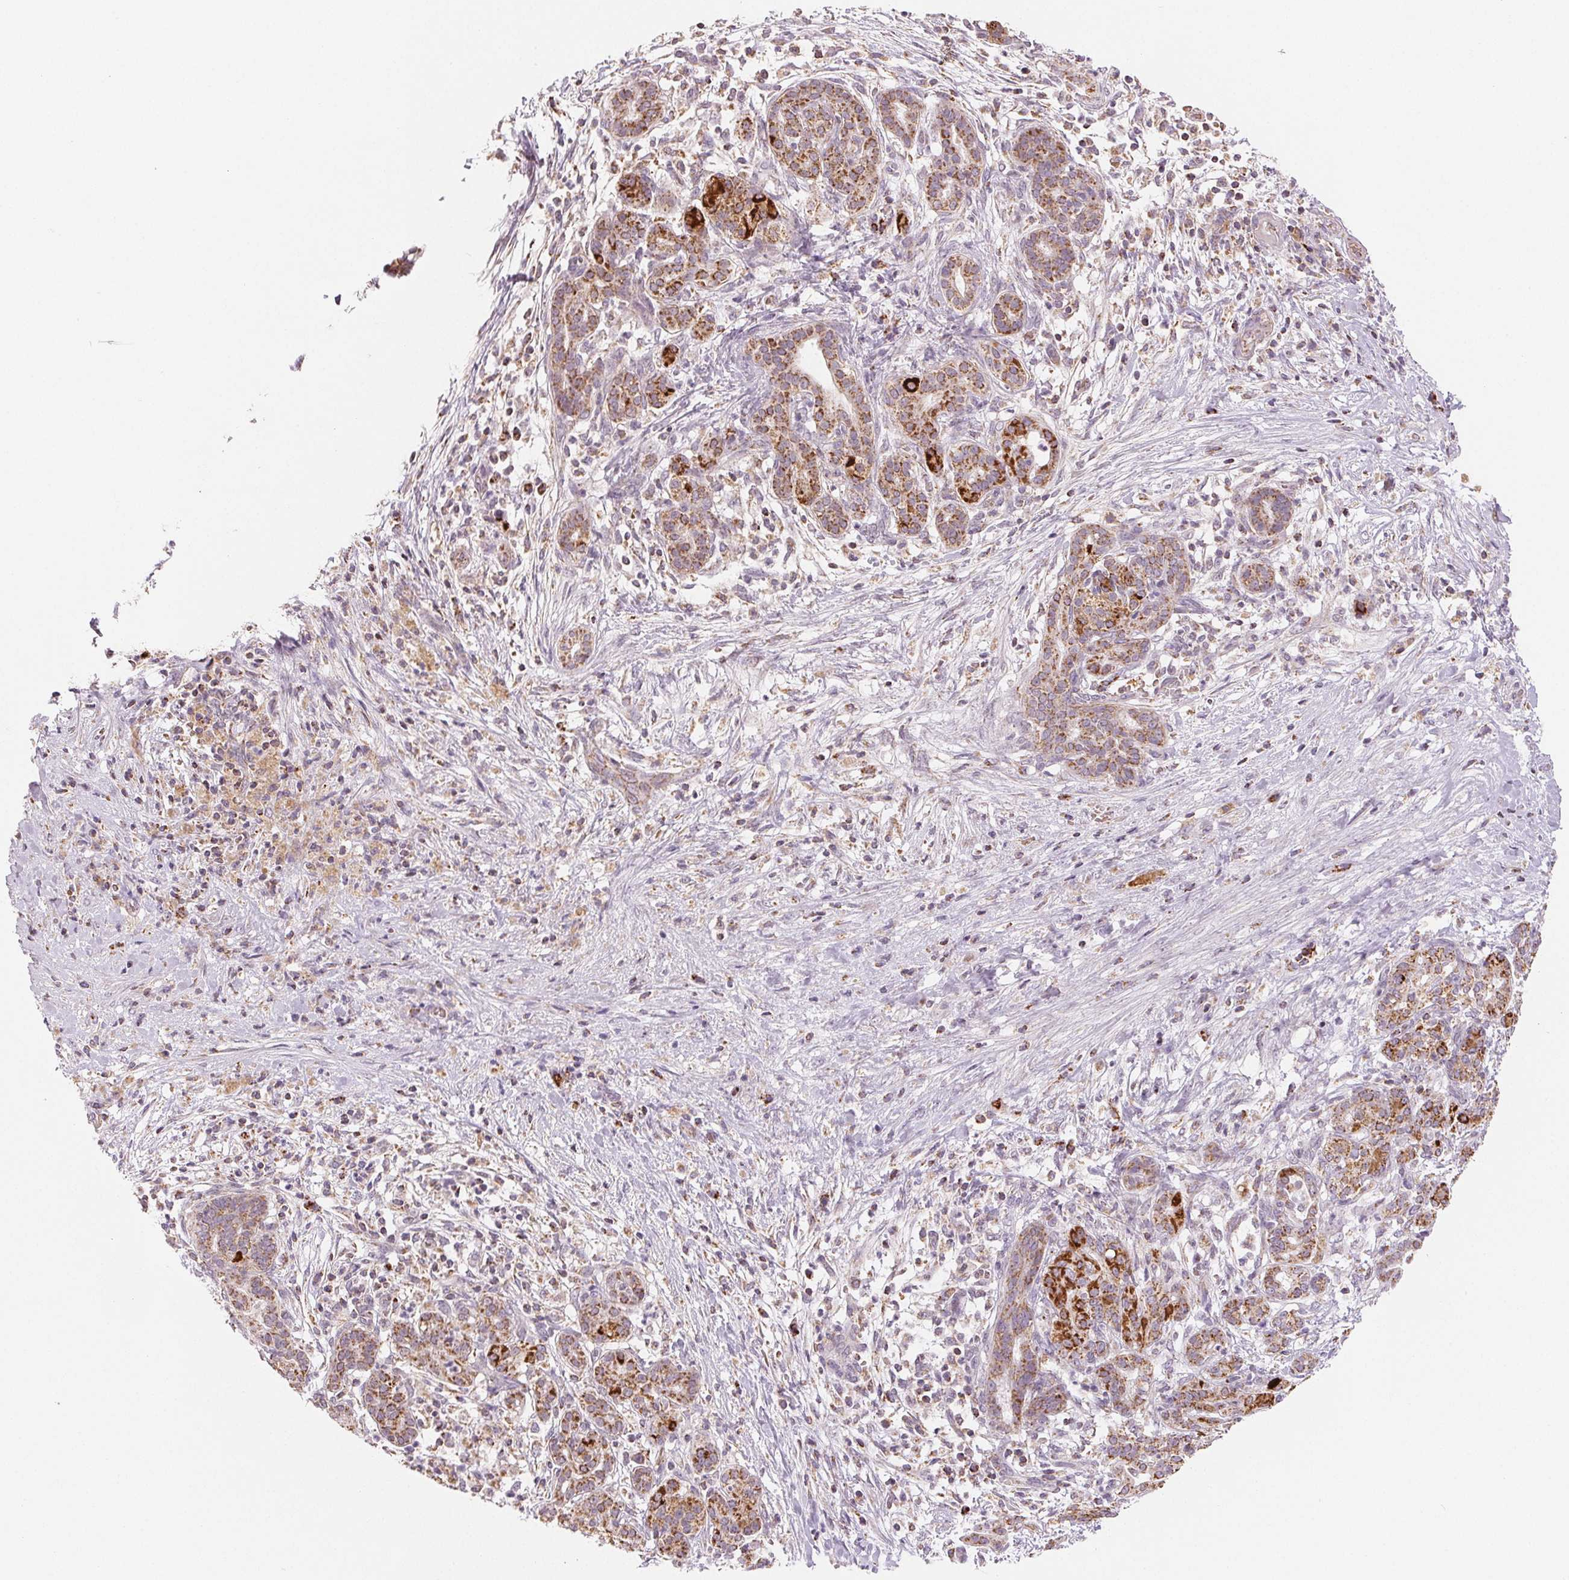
{"staining": {"intensity": "moderate", "quantity": ">75%", "location": "cytoplasmic/membranous"}, "tissue": "pancreatic cancer", "cell_type": "Tumor cells", "image_type": "cancer", "snomed": [{"axis": "morphology", "description": "Adenocarcinoma, NOS"}, {"axis": "topography", "description": "Pancreas"}], "caption": "Immunohistochemical staining of adenocarcinoma (pancreatic) displays medium levels of moderate cytoplasmic/membranous expression in about >75% of tumor cells. (DAB IHC with brightfield microscopy, high magnification).", "gene": "HINT2", "patient": {"sex": "male", "age": 44}}